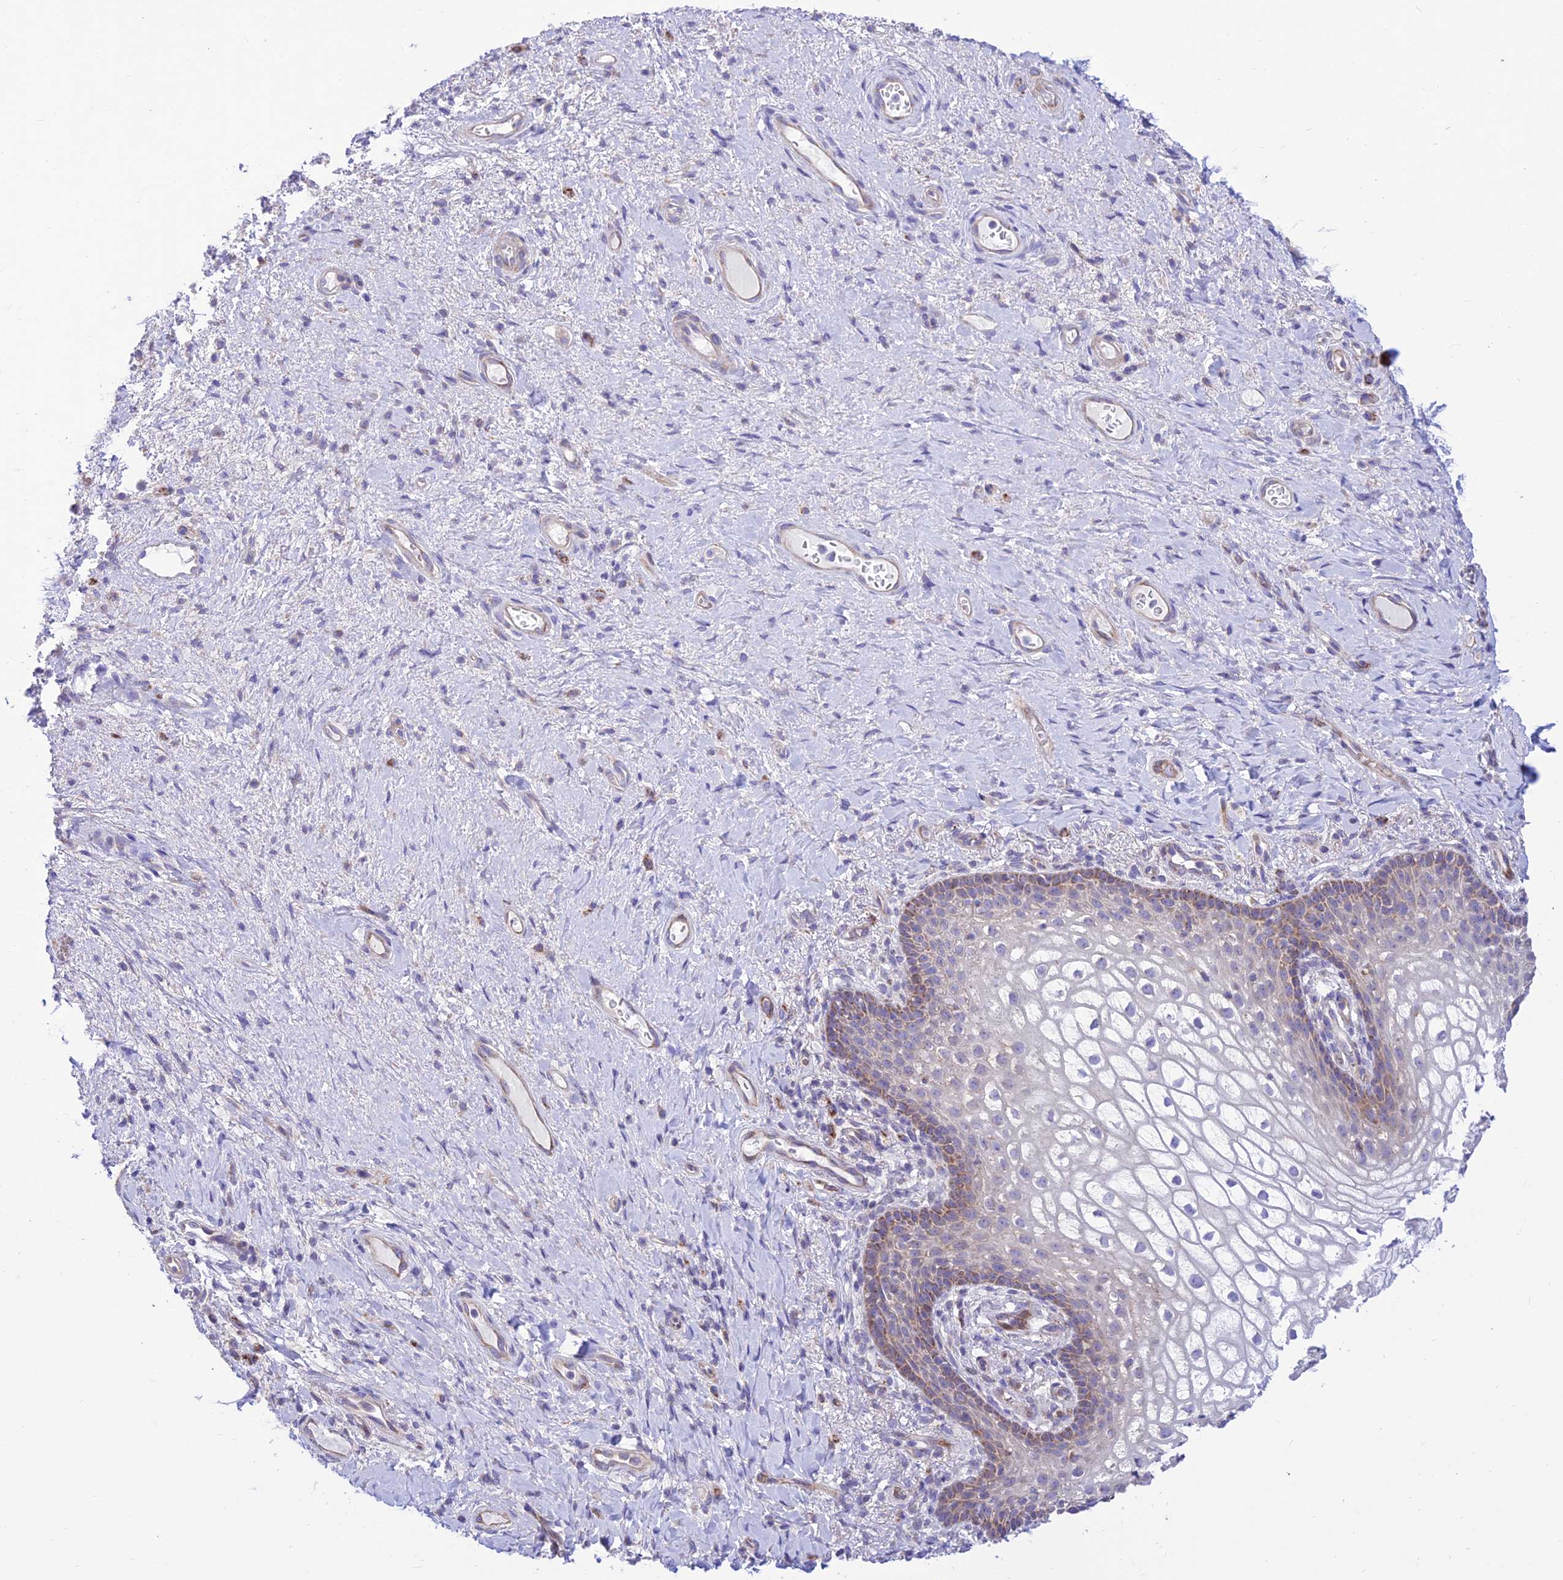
{"staining": {"intensity": "weak", "quantity": "<25%", "location": "cytoplasmic/membranous"}, "tissue": "vagina", "cell_type": "Squamous epithelial cells", "image_type": "normal", "snomed": [{"axis": "morphology", "description": "Normal tissue, NOS"}, {"axis": "topography", "description": "Vagina"}], "caption": "DAB (3,3'-diaminobenzidine) immunohistochemical staining of normal human vagina demonstrates no significant expression in squamous epithelial cells. (Stains: DAB IHC with hematoxylin counter stain, Microscopy: brightfield microscopy at high magnification).", "gene": "FAM186B", "patient": {"sex": "female", "age": 60}}